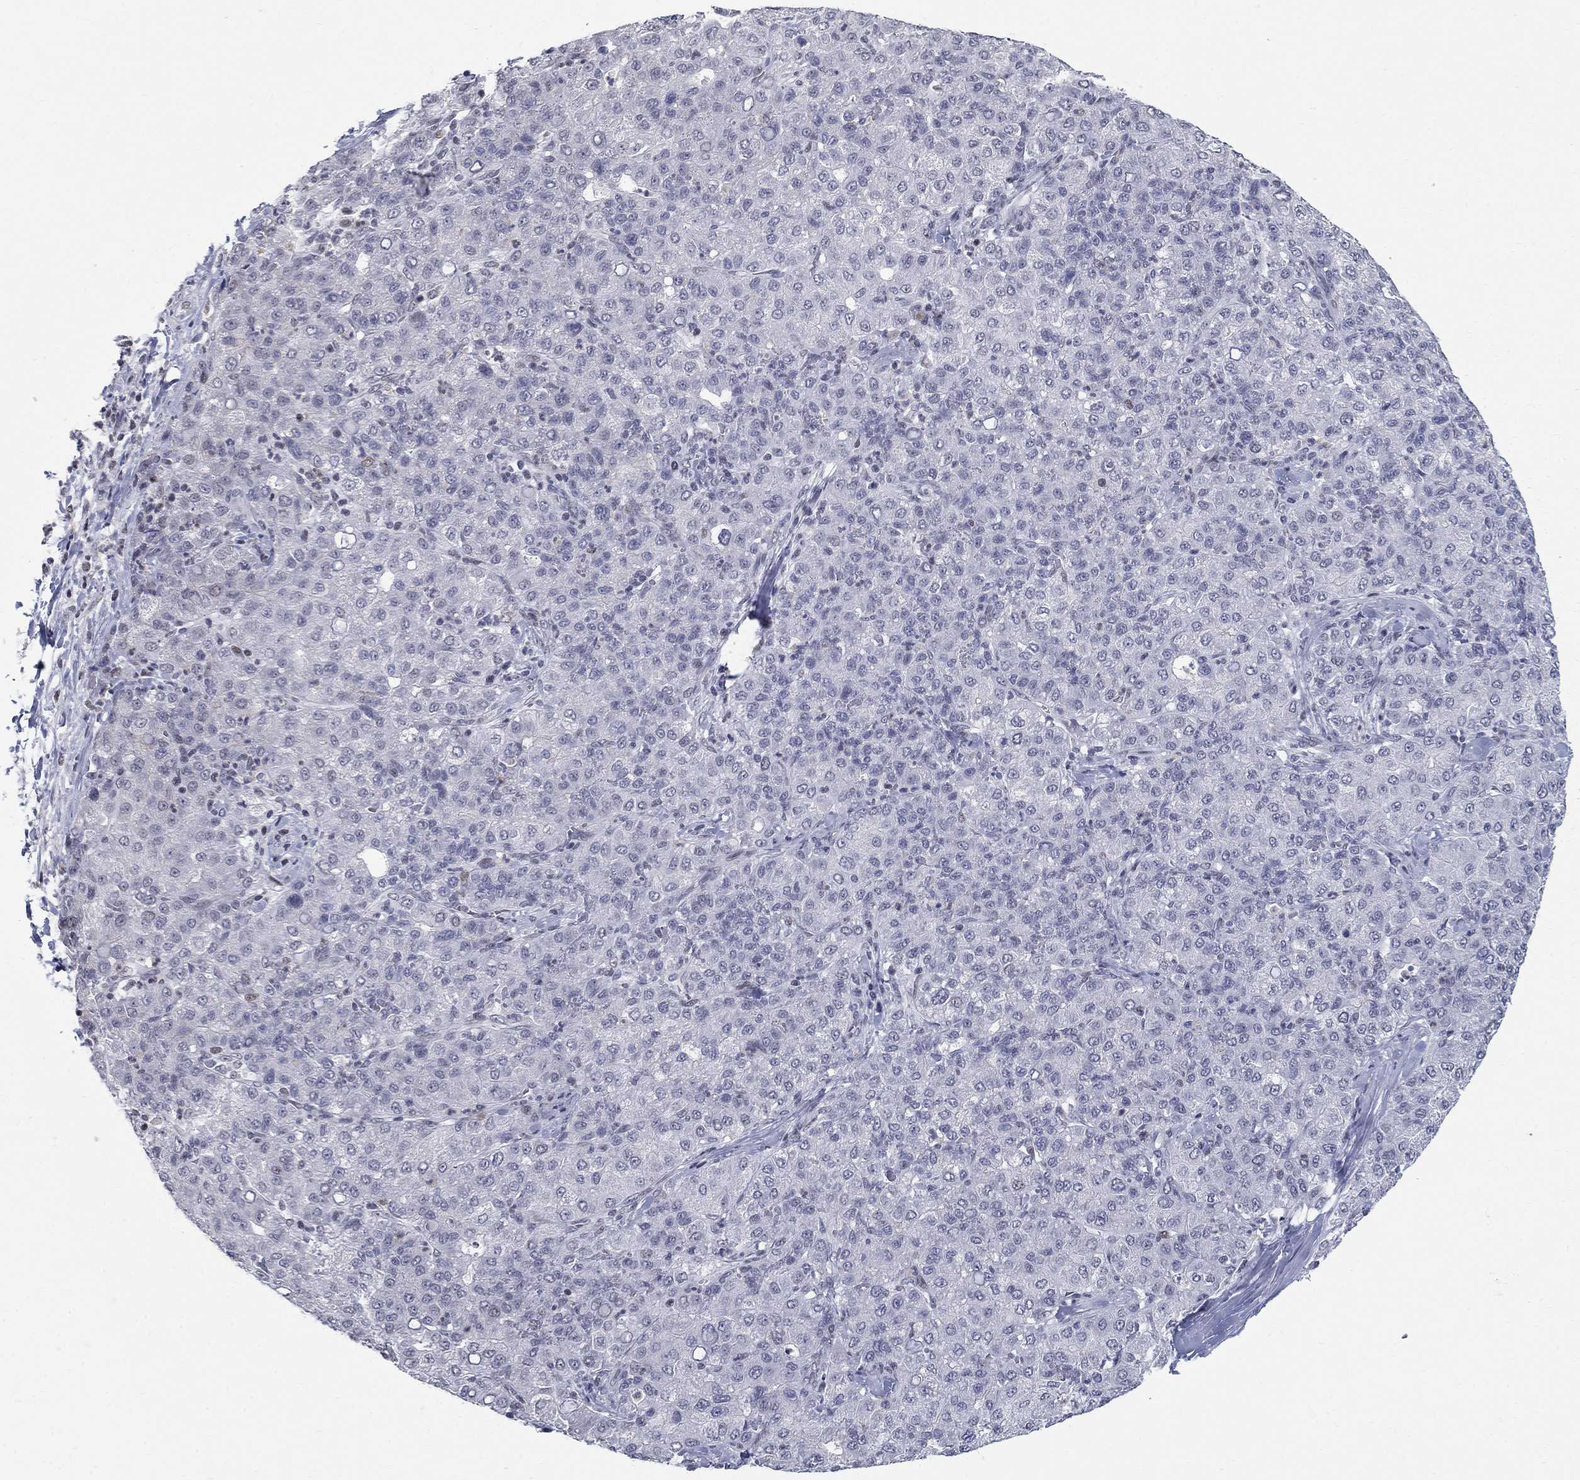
{"staining": {"intensity": "negative", "quantity": "none", "location": "none"}, "tissue": "liver cancer", "cell_type": "Tumor cells", "image_type": "cancer", "snomed": [{"axis": "morphology", "description": "Carcinoma, Hepatocellular, NOS"}, {"axis": "topography", "description": "Liver"}], "caption": "Tumor cells show no significant expression in liver hepatocellular carcinoma. Nuclei are stained in blue.", "gene": "BHLHE22", "patient": {"sex": "male", "age": 65}}